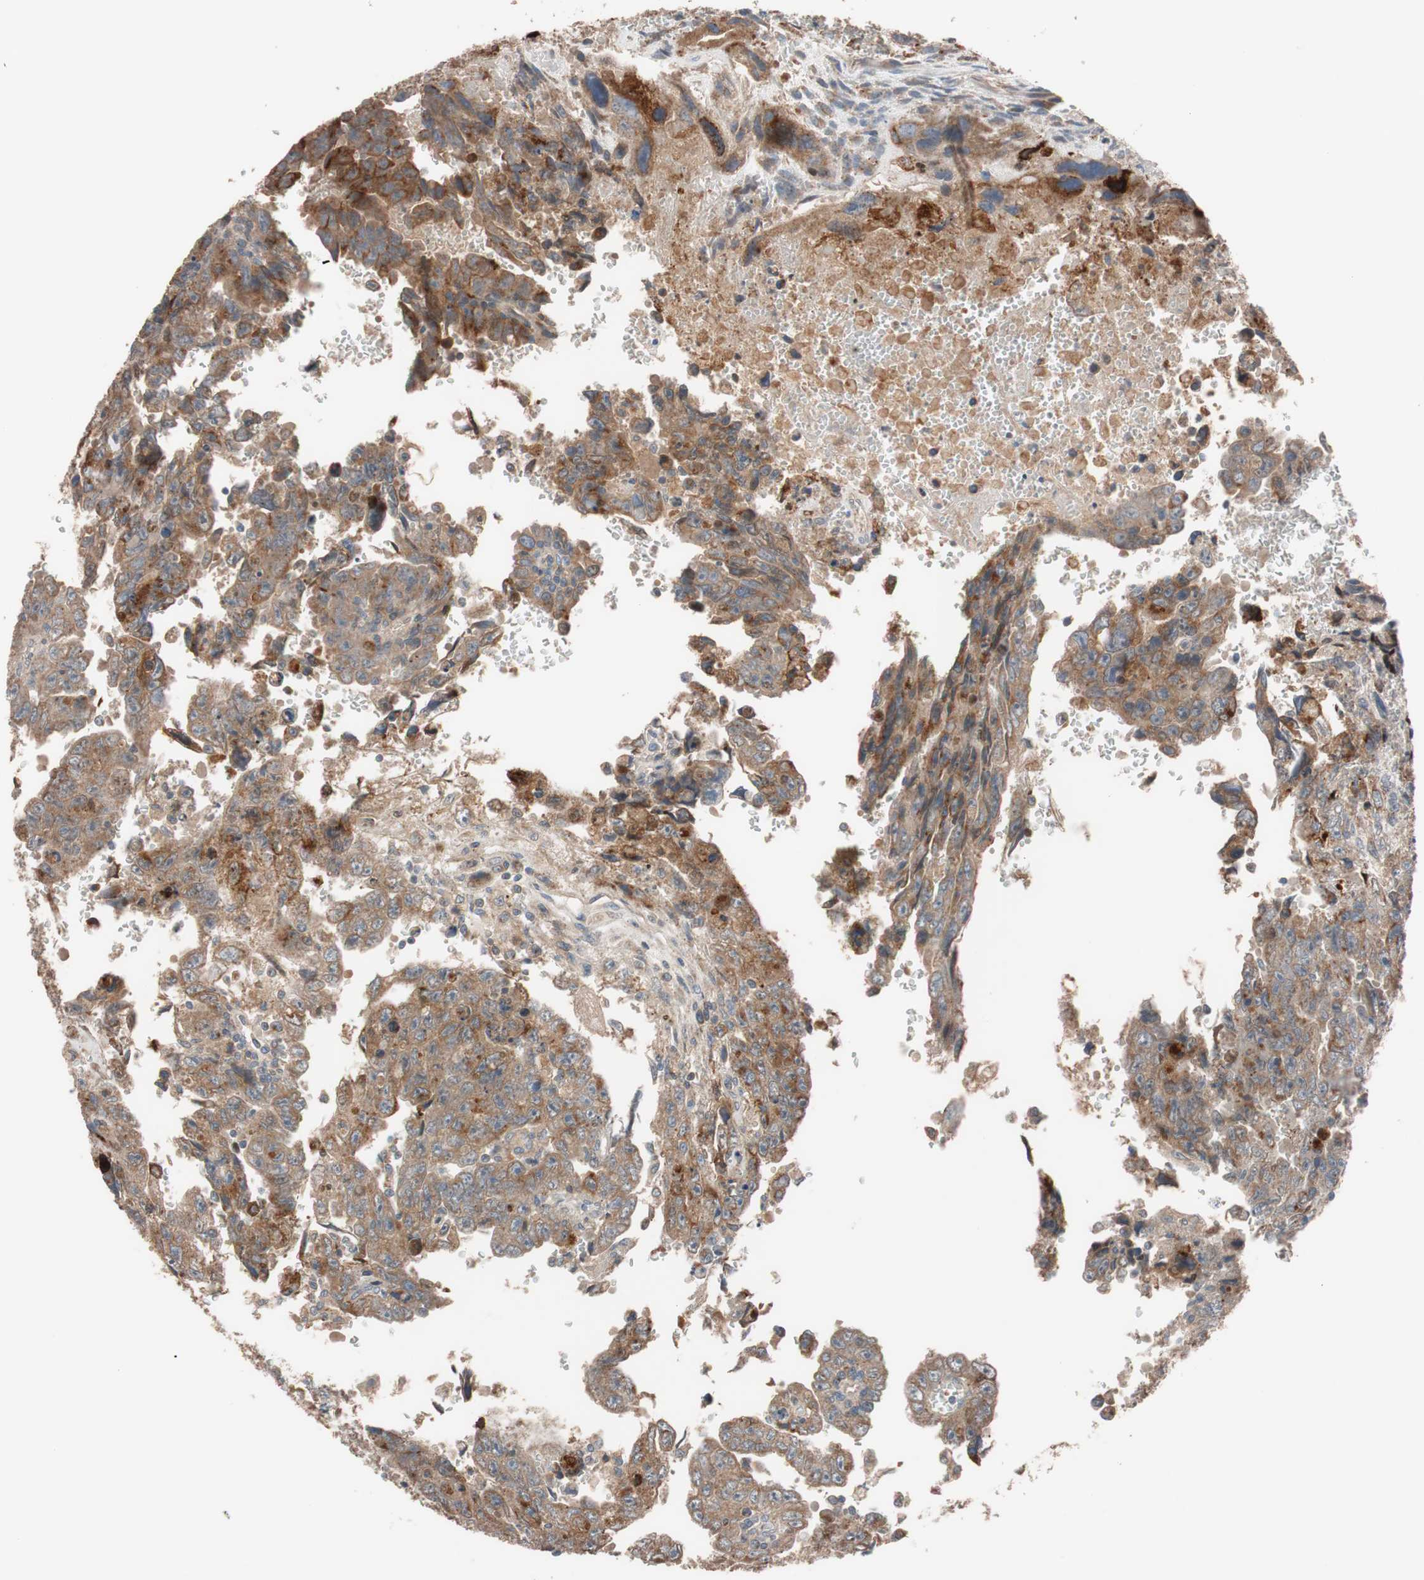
{"staining": {"intensity": "moderate", "quantity": ">75%", "location": "cytoplasmic/membranous"}, "tissue": "testis cancer", "cell_type": "Tumor cells", "image_type": "cancer", "snomed": [{"axis": "morphology", "description": "Carcinoma, Embryonal, NOS"}, {"axis": "topography", "description": "Testis"}], "caption": "There is medium levels of moderate cytoplasmic/membranous positivity in tumor cells of testis cancer, as demonstrated by immunohistochemical staining (brown color).", "gene": "SDC4", "patient": {"sex": "male", "age": 28}}